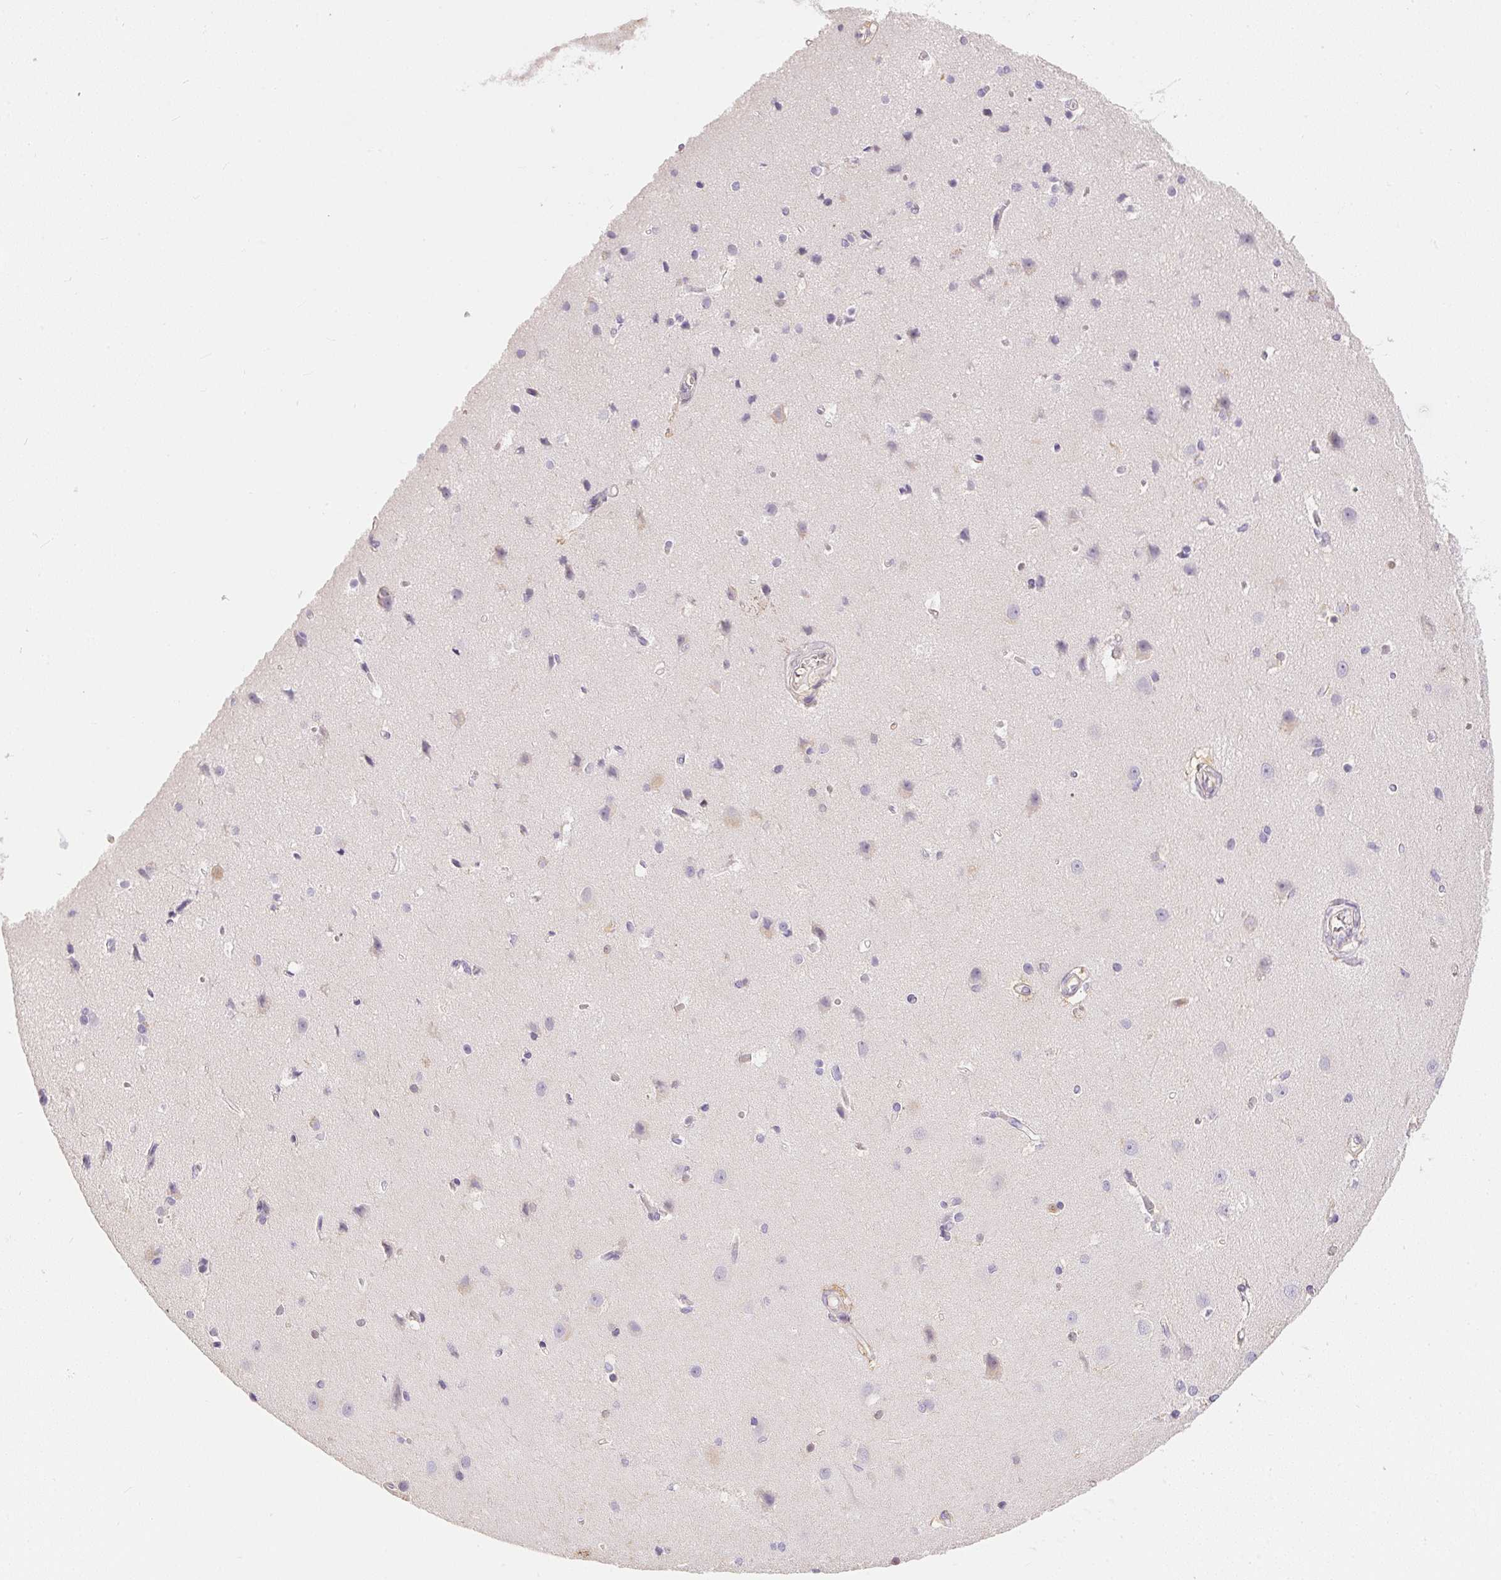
{"staining": {"intensity": "negative", "quantity": "none", "location": "none"}, "tissue": "cerebral cortex", "cell_type": "Endothelial cells", "image_type": "normal", "snomed": [{"axis": "morphology", "description": "Normal tissue, NOS"}, {"axis": "topography", "description": "Cerebral cortex"}], "caption": "Immunohistochemical staining of normal human cerebral cortex demonstrates no significant positivity in endothelial cells. The staining is performed using DAB (3,3'-diaminobenzidine) brown chromogen with nuclei counter-stained in using hematoxylin.", "gene": "S100A3", "patient": {"sex": "male", "age": 37}}